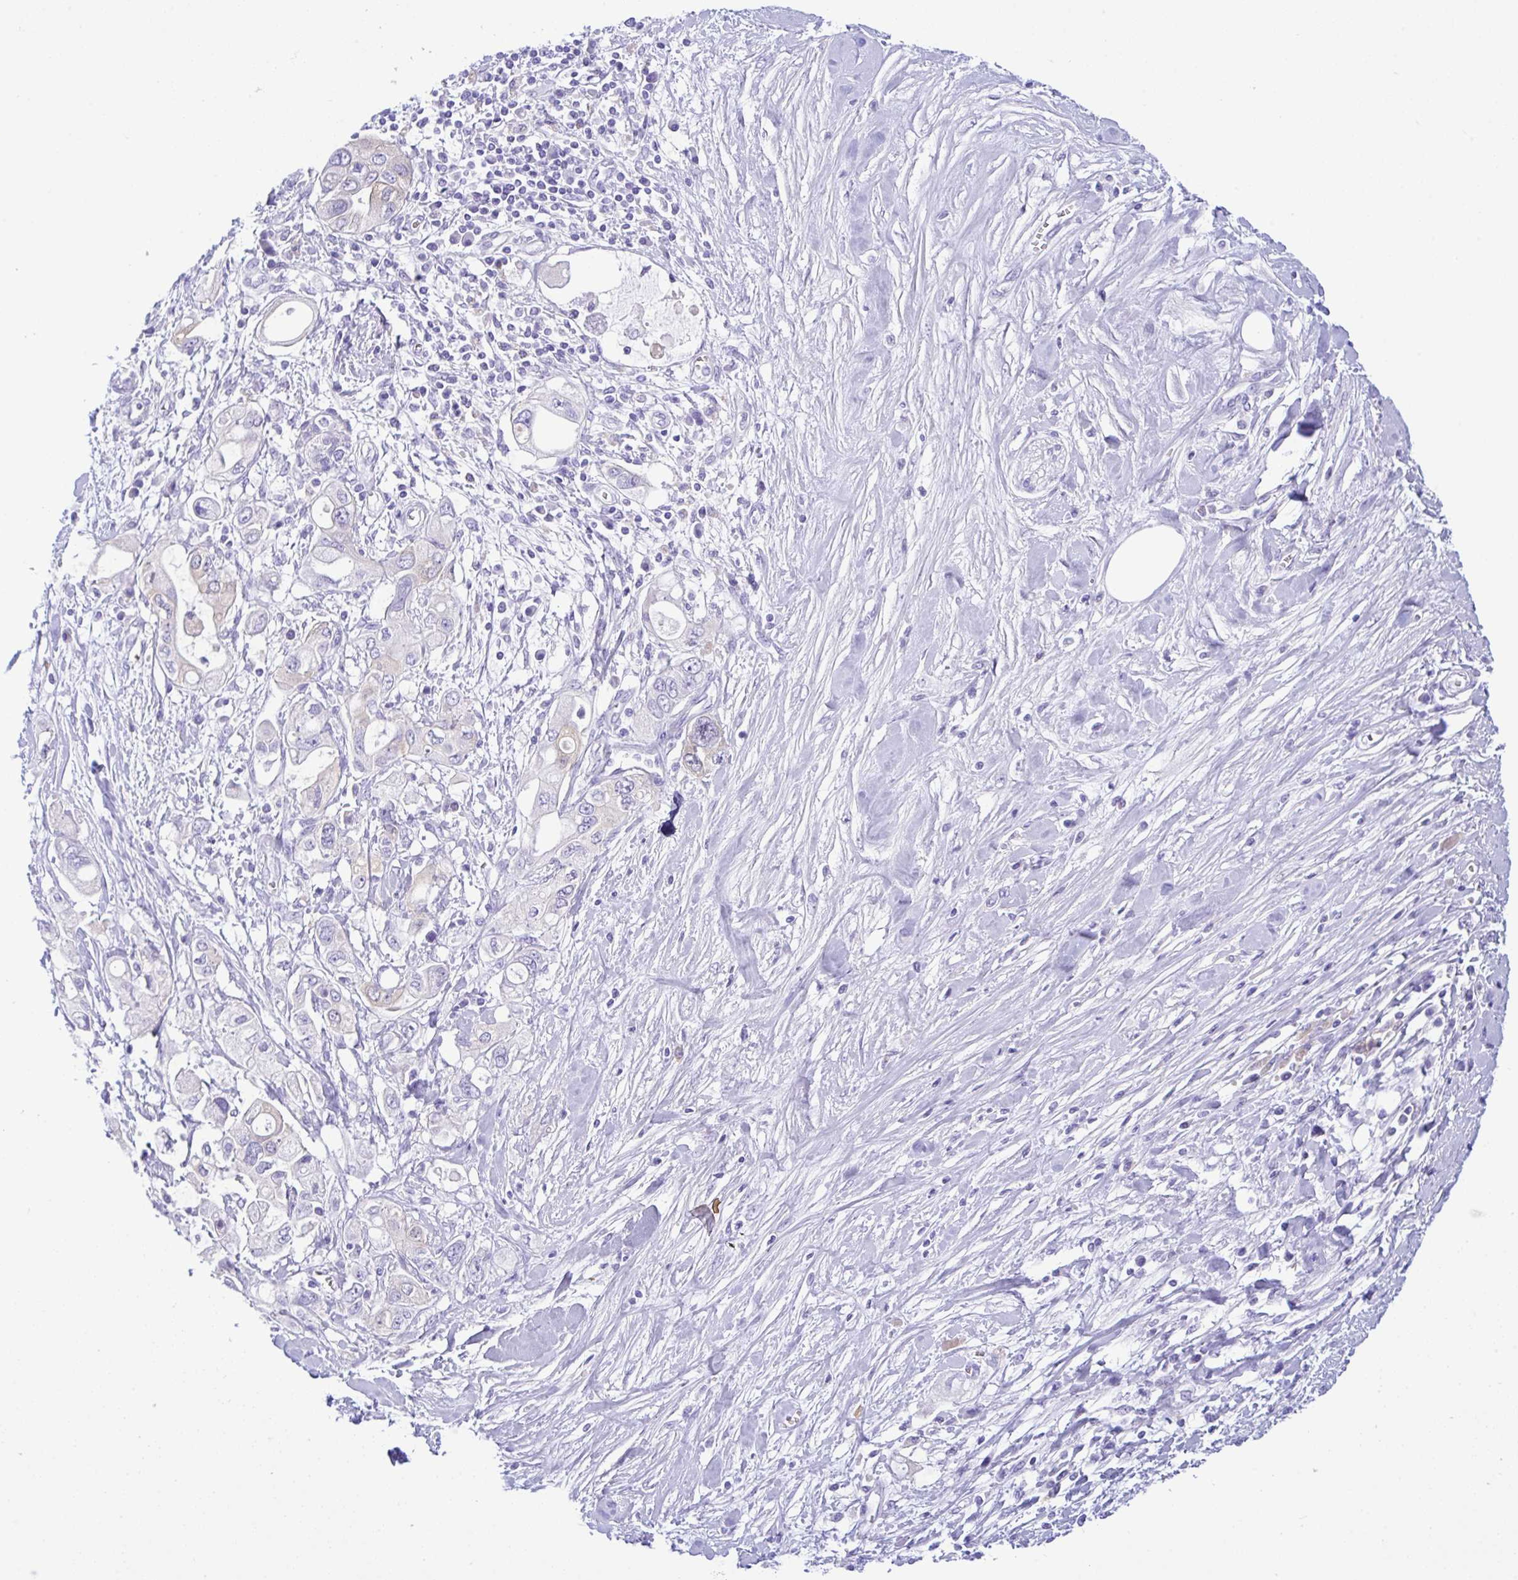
{"staining": {"intensity": "negative", "quantity": "none", "location": "none"}, "tissue": "pancreatic cancer", "cell_type": "Tumor cells", "image_type": "cancer", "snomed": [{"axis": "morphology", "description": "Adenocarcinoma, NOS"}, {"axis": "topography", "description": "Pancreas"}], "caption": "A histopathology image of adenocarcinoma (pancreatic) stained for a protein exhibits no brown staining in tumor cells.", "gene": "RRM2", "patient": {"sex": "female", "age": 56}}